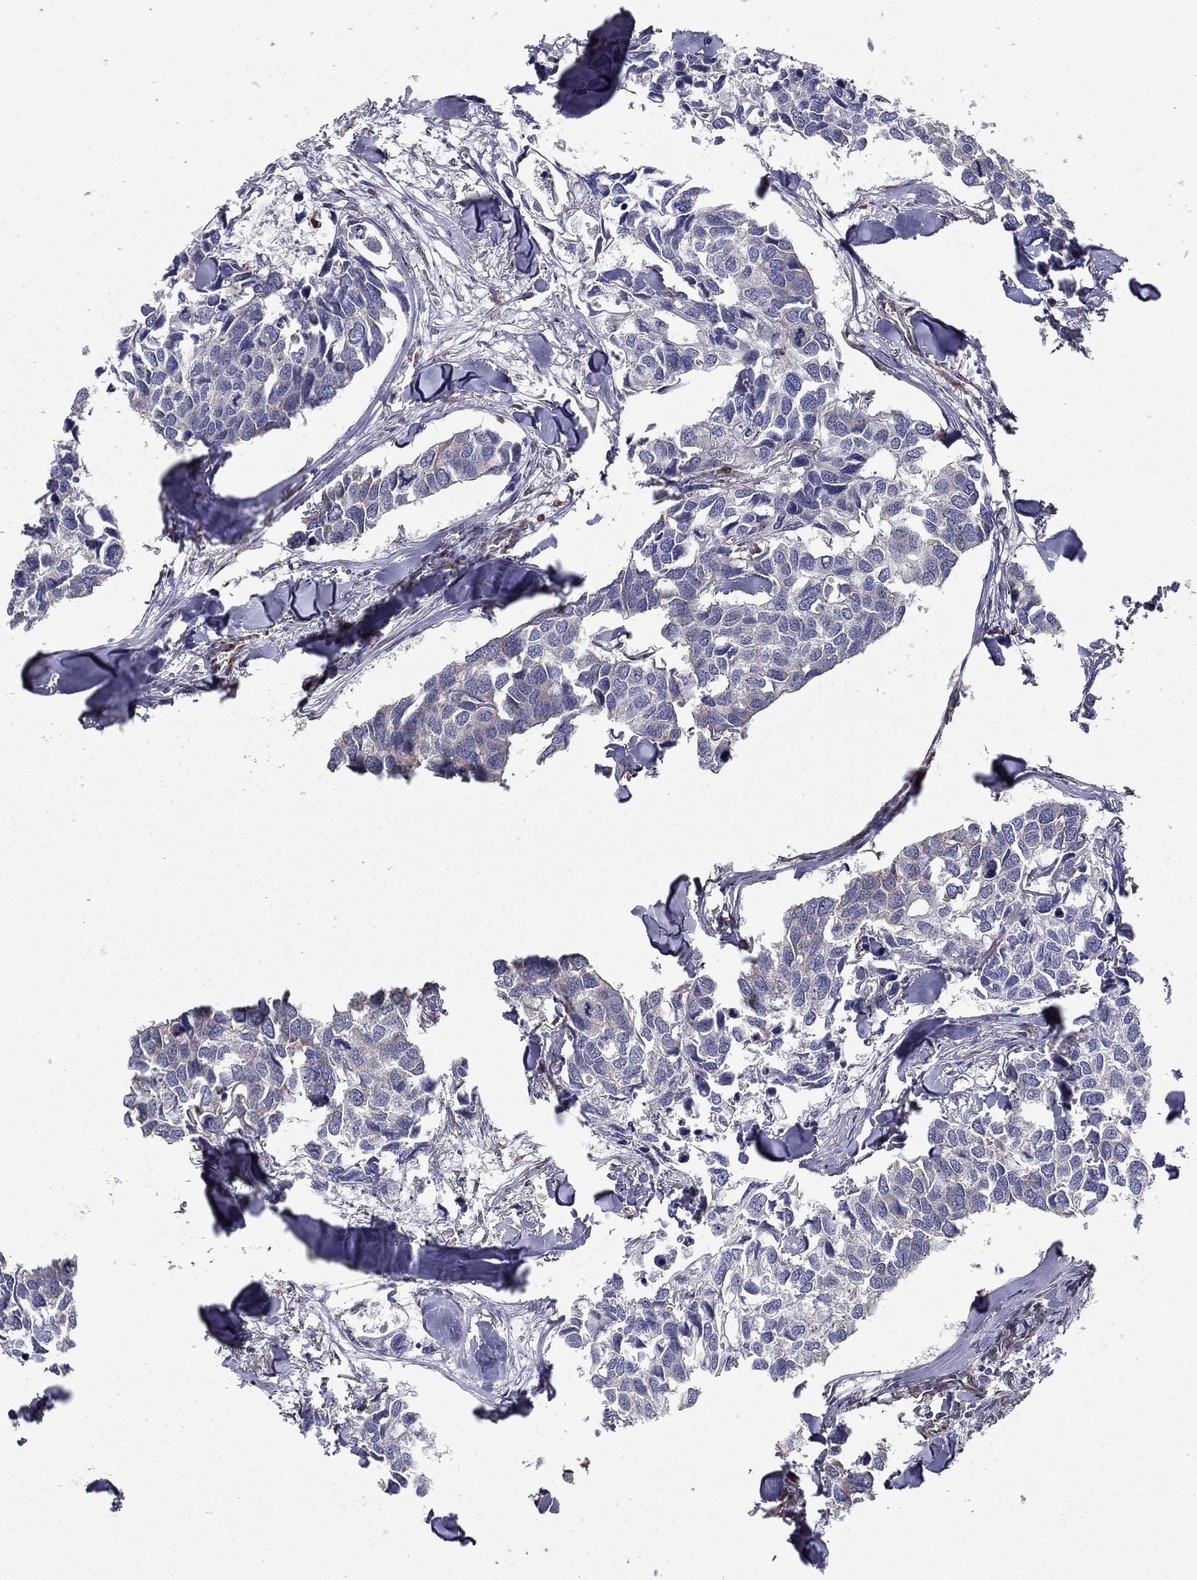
{"staining": {"intensity": "moderate", "quantity": "<25%", "location": "cytoplasmic/membranous"}, "tissue": "breast cancer", "cell_type": "Tumor cells", "image_type": "cancer", "snomed": [{"axis": "morphology", "description": "Duct carcinoma"}, {"axis": "topography", "description": "Breast"}], "caption": "An IHC image of tumor tissue is shown. Protein staining in brown labels moderate cytoplasmic/membranous positivity in breast cancer within tumor cells.", "gene": "NKIRAS1", "patient": {"sex": "female", "age": 83}}